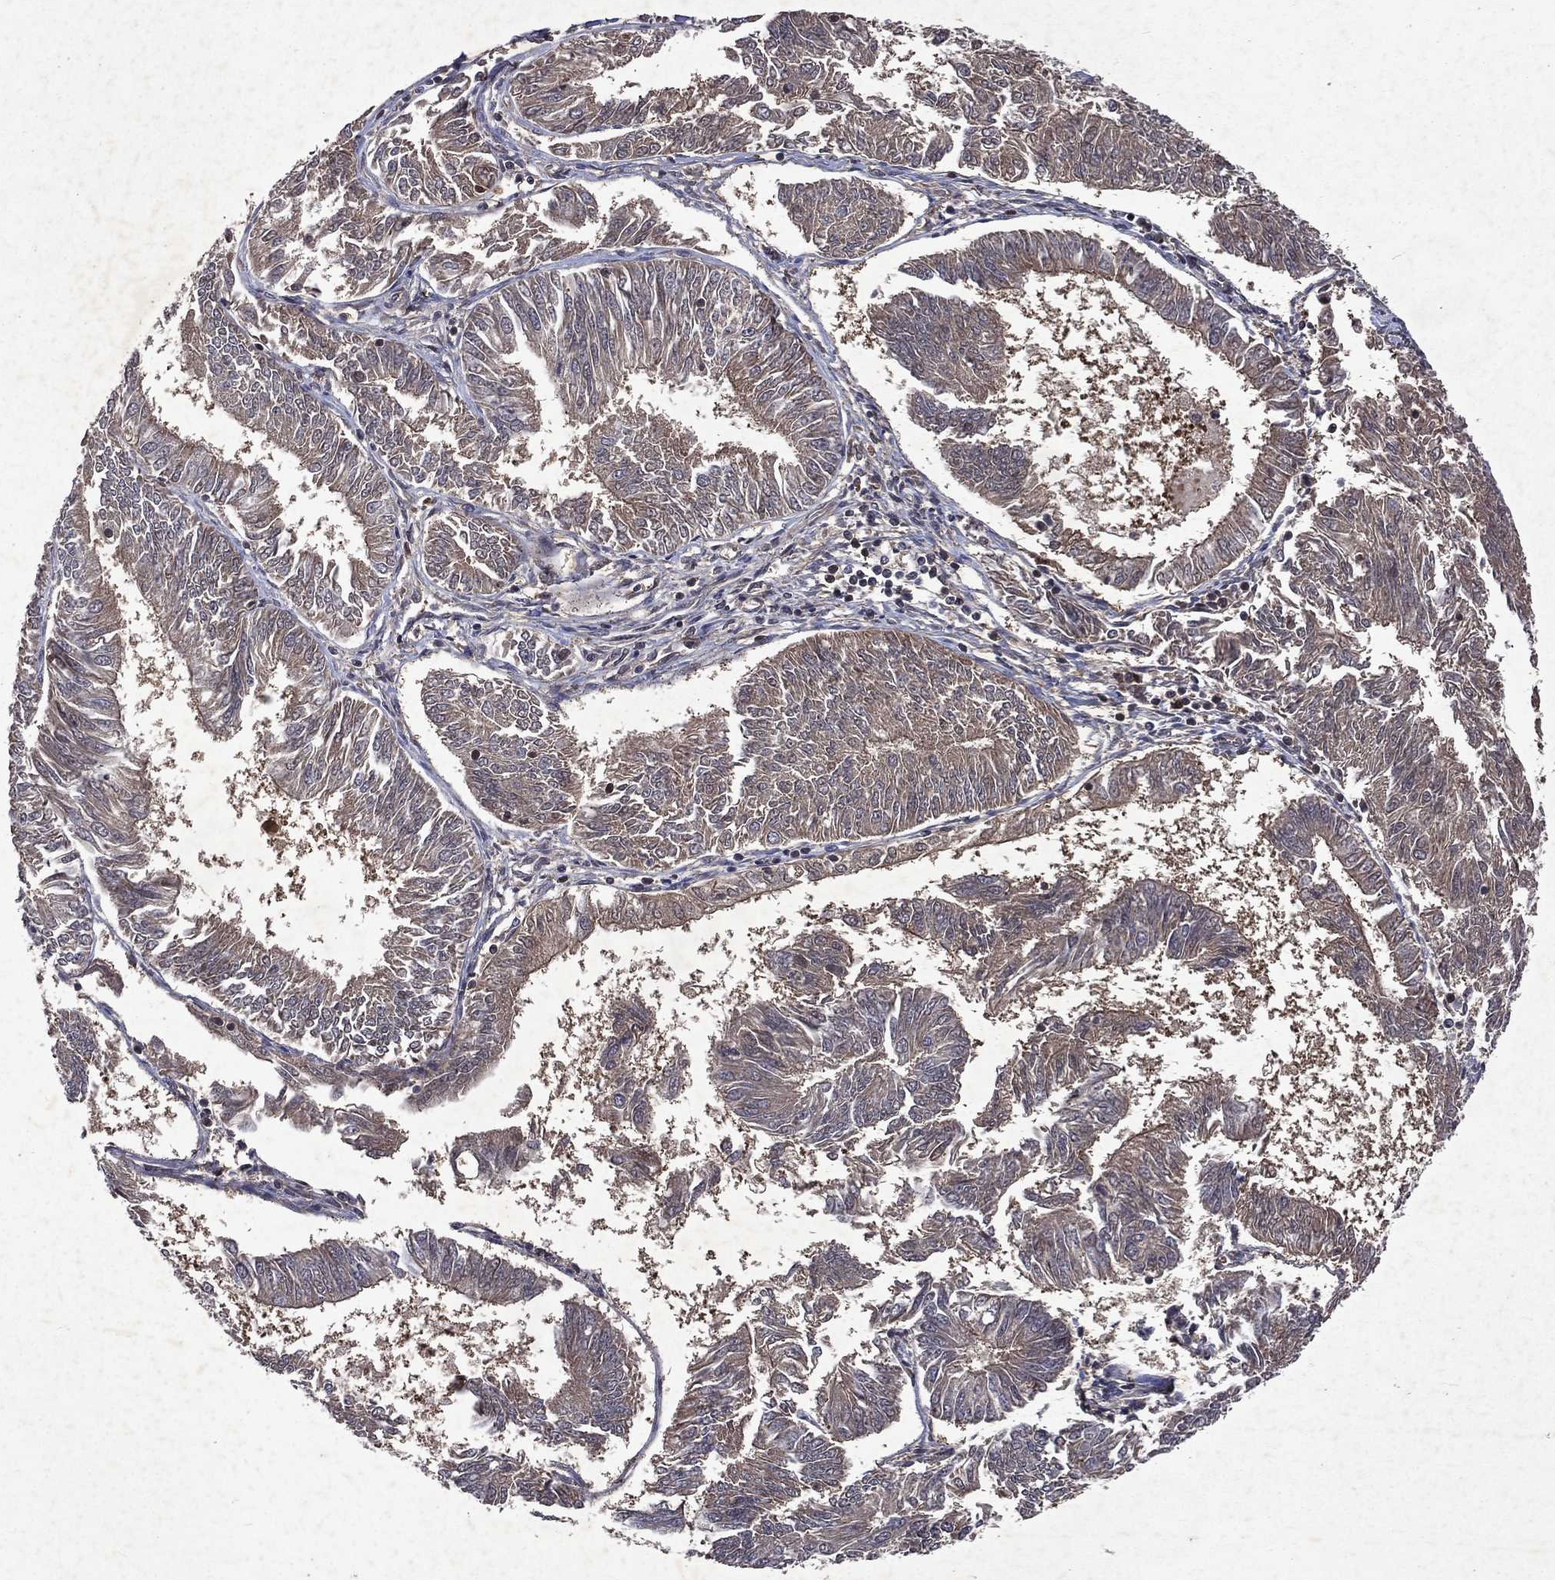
{"staining": {"intensity": "weak", "quantity": "25%-75%", "location": "cytoplasmic/membranous"}, "tissue": "endometrial cancer", "cell_type": "Tumor cells", "image_type": "cancer", "snomed": [{"axis": "morphology", "description": "Adenocarcinoma, NOS"}, {"axis": "topography", "description": "Endometrium"}], "caption": "DAB immunohistochemical staining of human endometrial cancer (adenocarcinoma) reveals weak cytoplasmic/membranous protein staining in approximately 25%-75% of tumor cells.", "gene": "MTAP", "patient": {"sex": "female", "age": 58}}